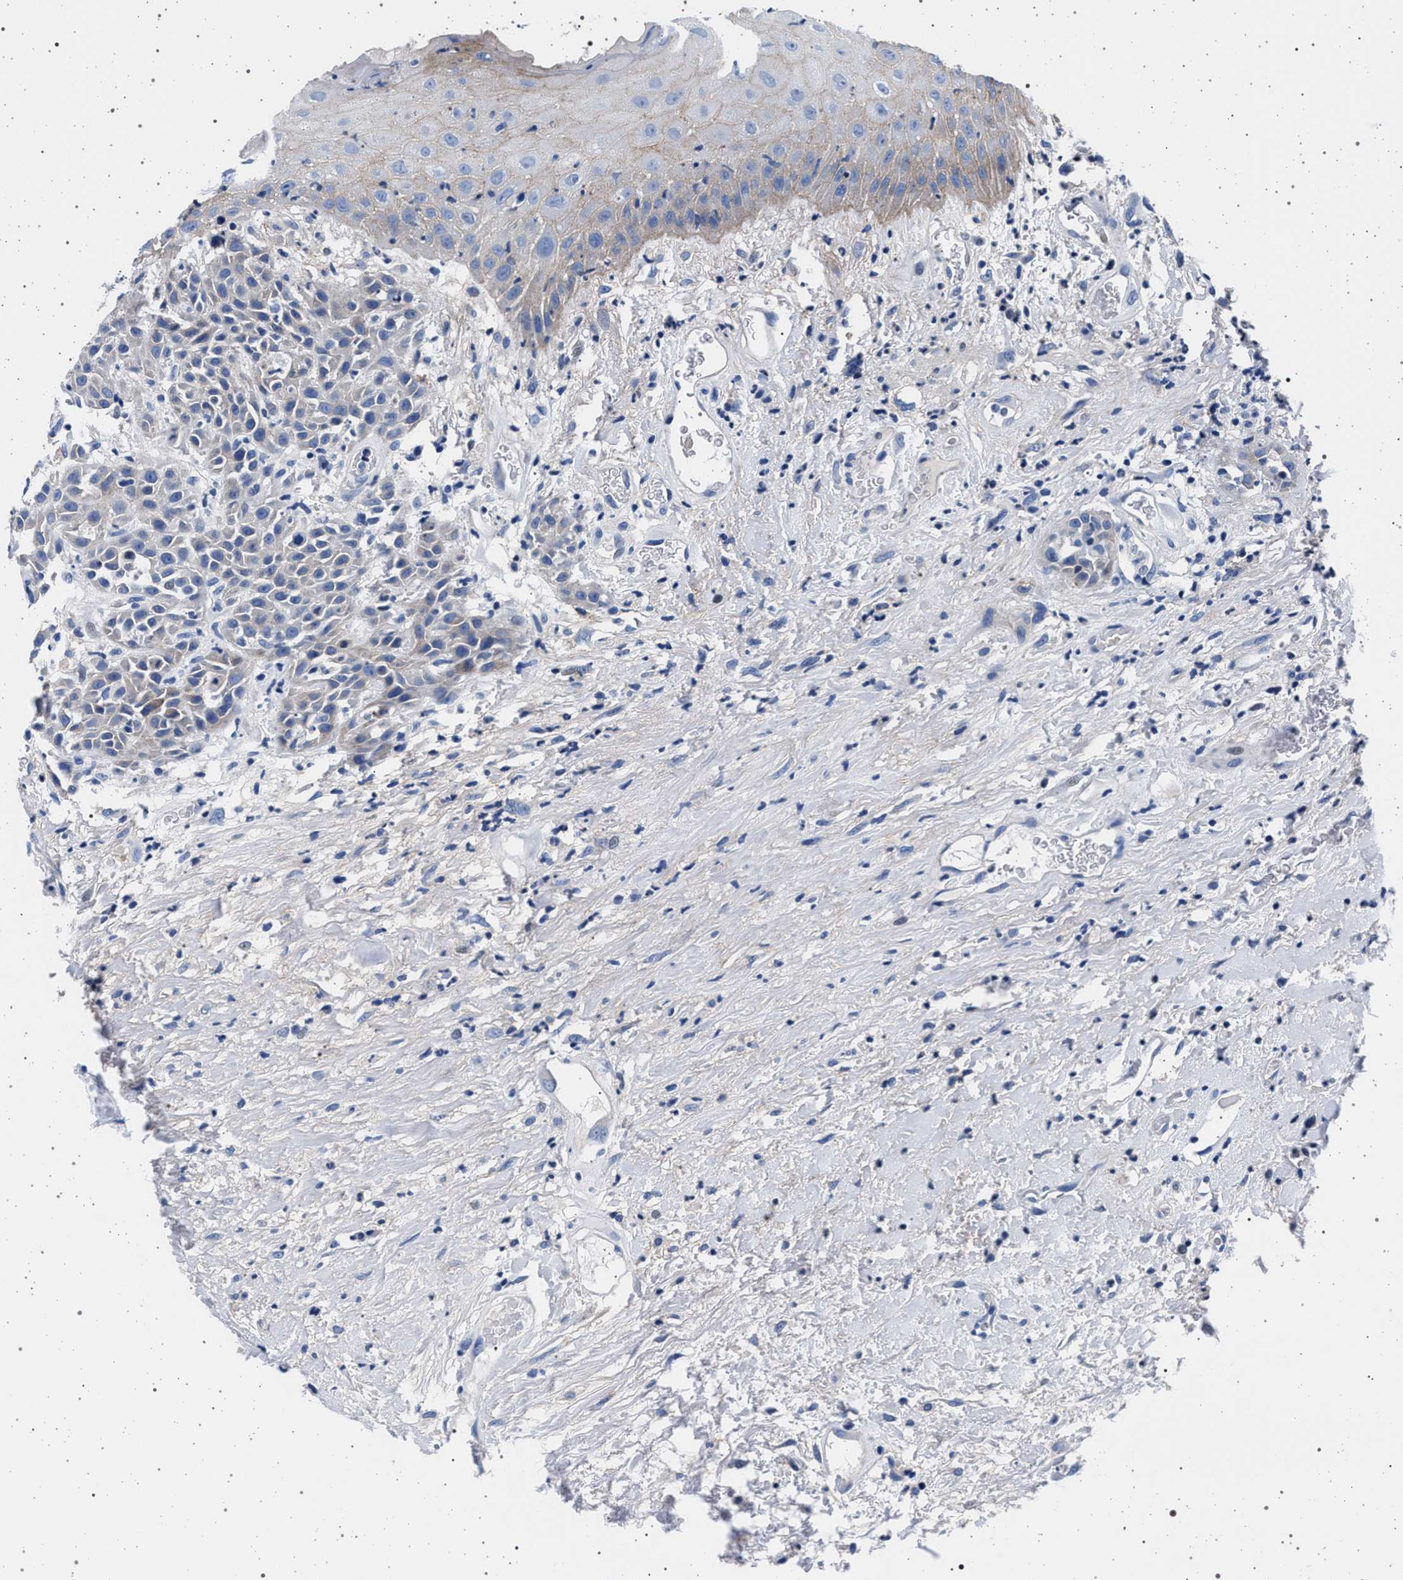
{"staining": {"intensity": "negative", "quantity": "none", "location": "none"}, "tissue": "head and neck cancer", "cell_type": "Tumor cells", "image_type": "cancer", "snomed": [{"axis": "morphology", "description": "Normal tissue, NOS"}, {"axis": "morphology", "description": "Squamous cell carcinoma, NOS"}, {"axis": "topography", "description": "Cartilage tissue"}, {"axis": "topography", "description": "Head-Neck"}], "caption": "Tumor cells are negative for protein expression in human head and neck squamous cell carcinoma.", "gene": "SLC9A1", "patient": {"sex": "male", "age": 62}}